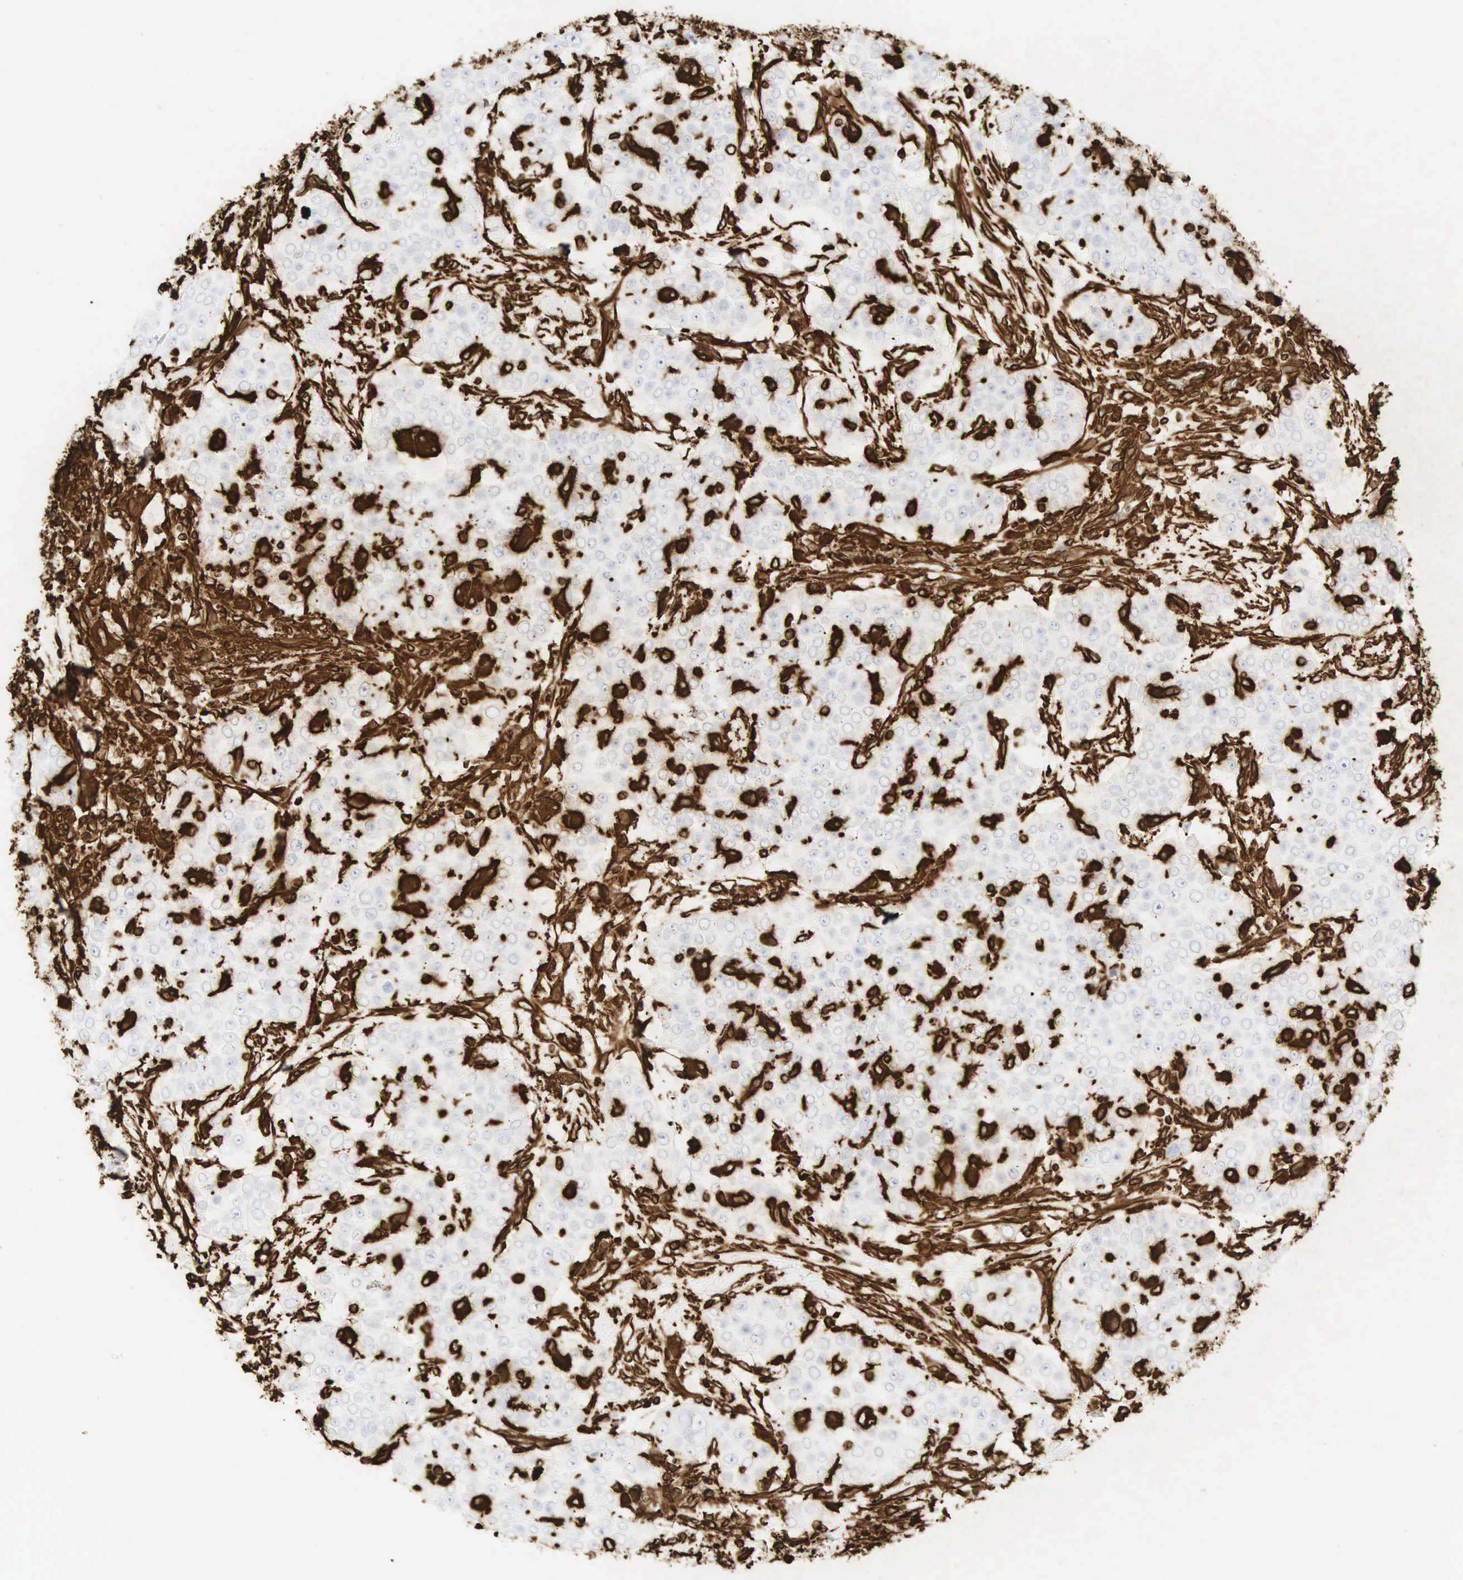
{"staining": {"intensity": "strong", "quantity": "<25%", "location": "cytoplasmic/membranous"}, "tissue": "urothelial cancer", "cell_type": "Tumor cells", "image_type": "cancer", "snomed": [{"axis": "morphology", "description": "Urothelial carcinoma, High grade"}, {"axis": "topography", "description": "Urinary bladder"}], "caption": "Immunohistochemistry (IHC) micrograph of human urothelial cancer stained for a protein (brown), which demonstrates medium levels of strong cytoplasmic/membranous staining in about <25% of tumor cells.", "gene": "VIM", "patient": {"sex": "female", "age": 80}}